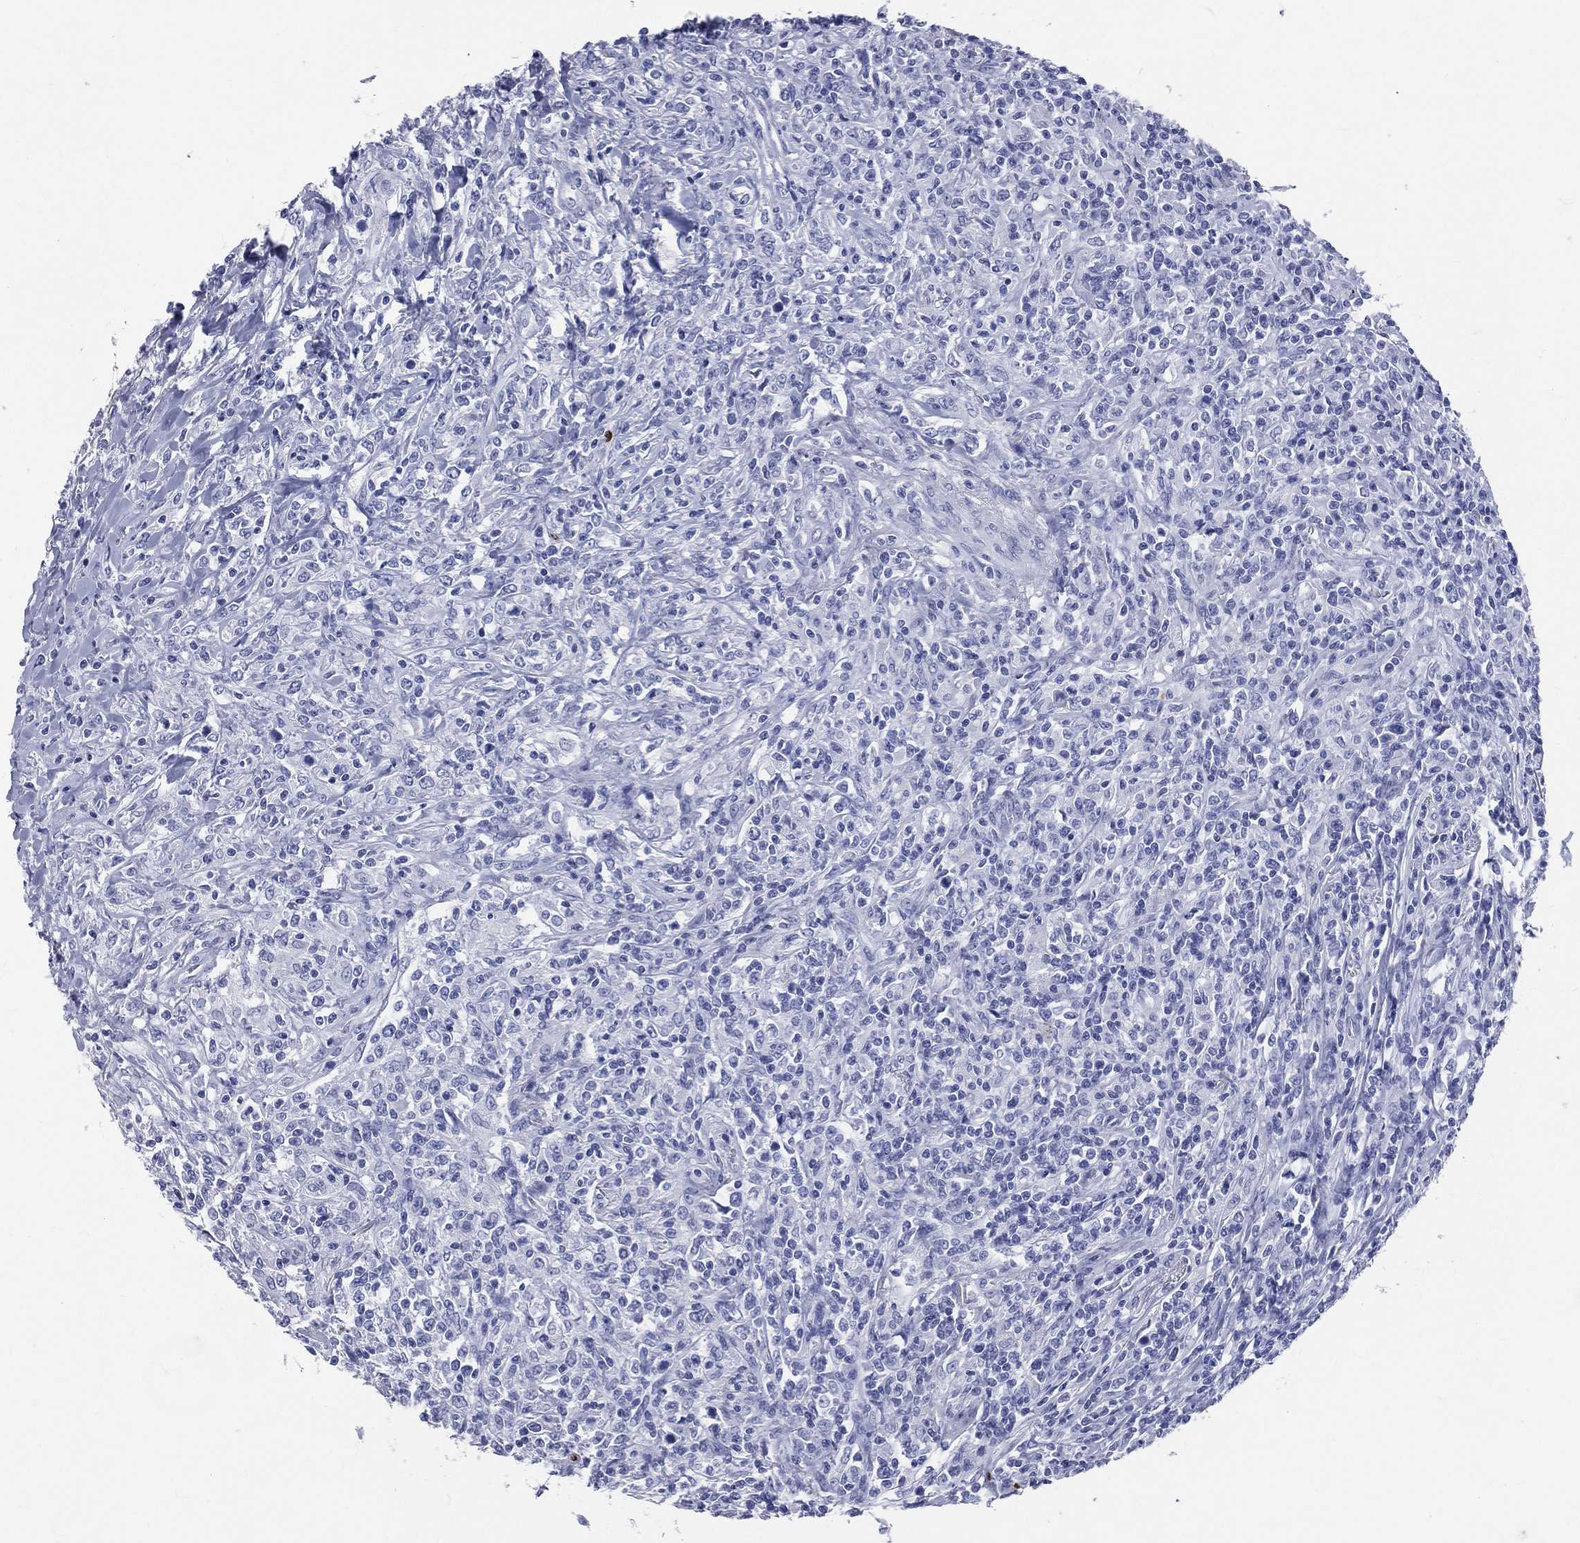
{"staining": {"intensity": "negative", "quantity": "none", "location": "none"}, "tissue": "lymphoma", "cell_type": "Tumor cells", "image_type": "cancer", "snomed": [{"axis": "morphology", "description": "Malignant lymphoma, non-Hodgkin's type, High grade"}, {"axis": "topography", "description": "Lung"}], "caption": "Immunohistochemical staining of human high-grade malignant lymphoma, non-Hodgkin's type exhibits no significant positivity in tumor cells.", "gene": "PGLYRP1", "patient": {"sex": "male", "age": 79}}